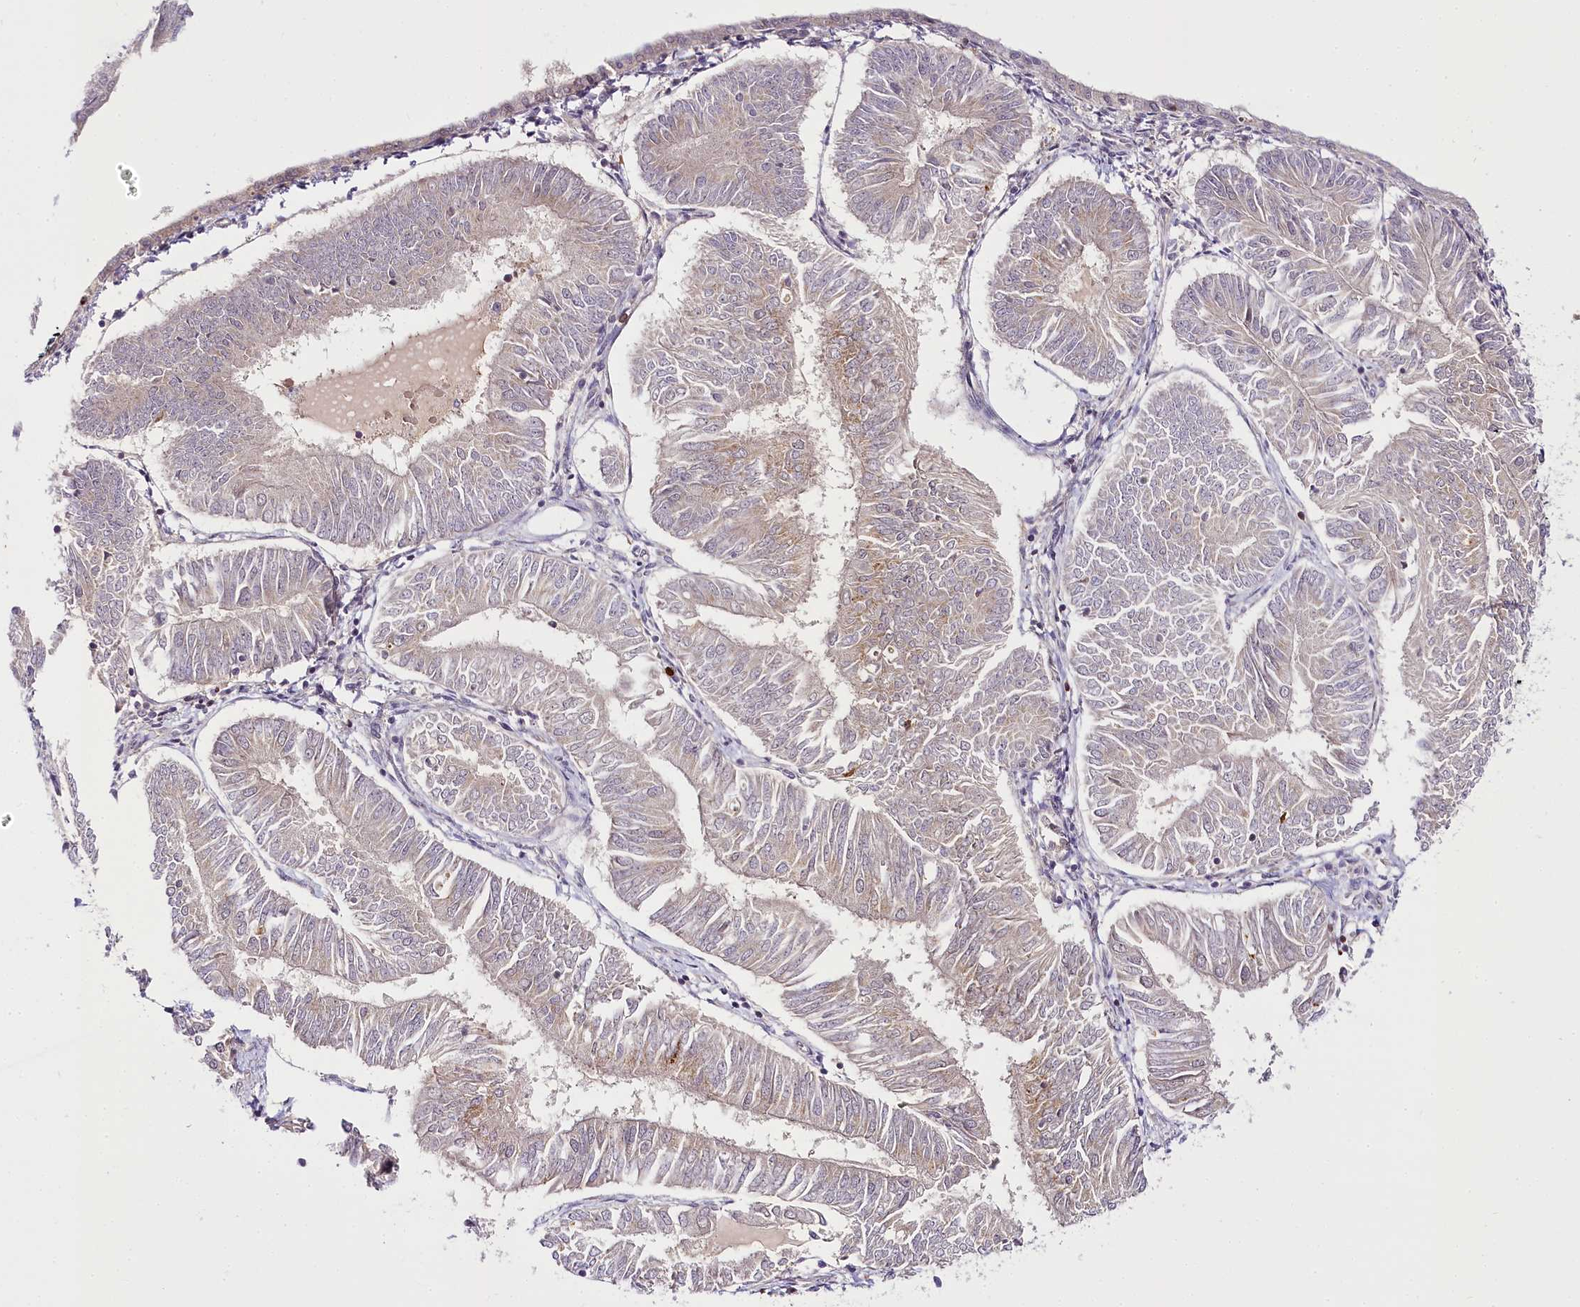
{"staining": {"intensity": "weak", "quantity": "<25%", "location": "cytoplasmic/membranous"}, "tissue": "endometrial cancer", "cell_type": "Tumor cells", "image_type": "cancer", "snomed": [{"axis": "morphology", "description": "Adenocarcinoma, NOS"}, {"axis": "topography", "description": "Endometrium"}], "caption": "Tumor cells show no significant expression in adenocarcinoma (endometrial).", "gene": "VWA5A", "patient": {"sex": "female", "age": 58}}